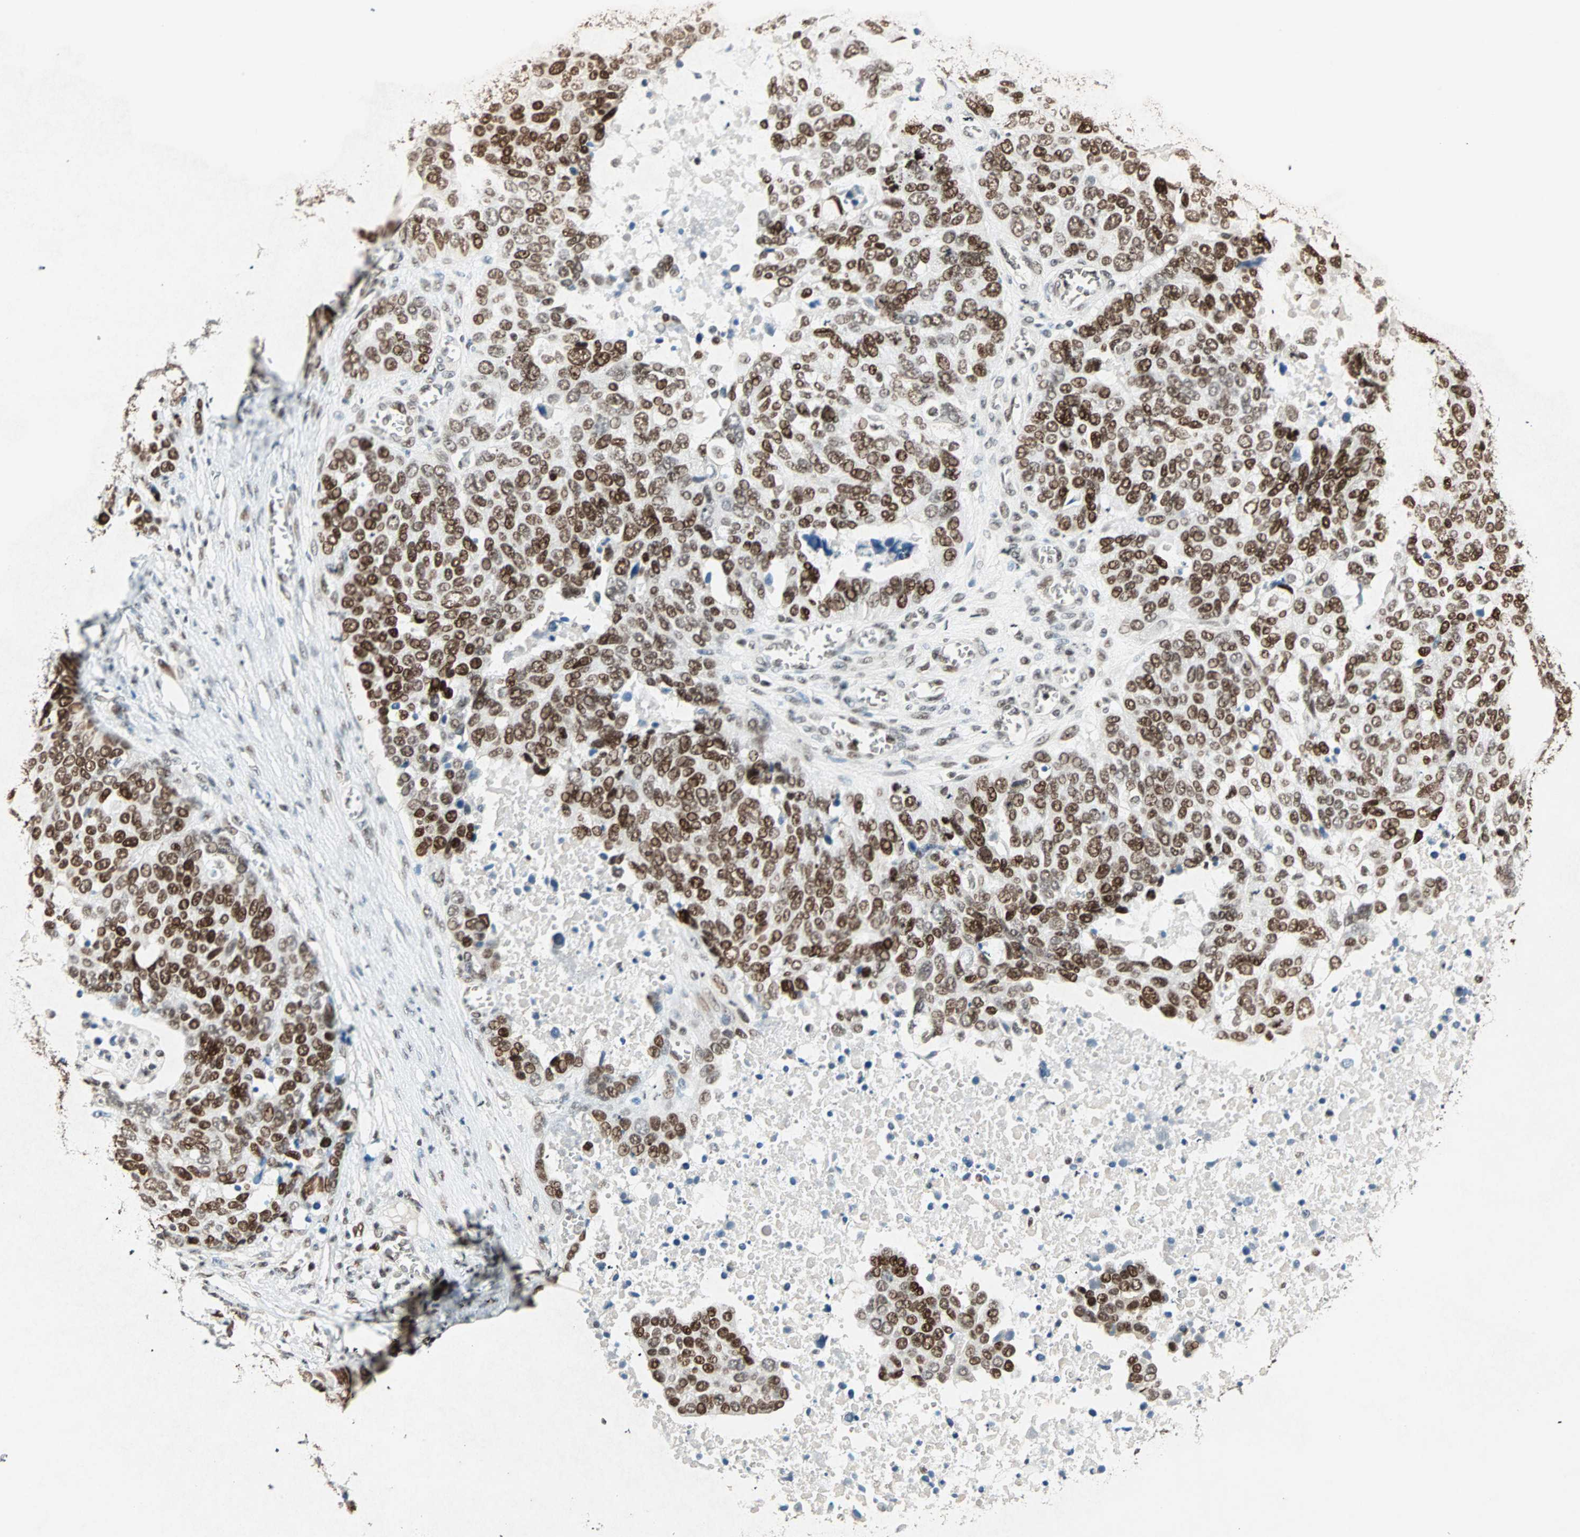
{"staining": {"intensity": "strong", "quantity": ">75%", "location": "nuclear"}, "tissue": "ovarian cancer", "cell_type": "Tumor cells", "image_type": "cancer", "snomed": [{"axis": "morphology", "description": "Cystadenocarcinoma, serous, NOS"}, {"axis": "topography", "description": "Ovary"}], "caption": "The photomicrograph shows a brown stain indicating the presence of a protein in the nuclear of tumor cells in ovarian cancer. The staining was performed using DAB (3,3'-diaminobenzidine), with brown indicating positive protein expression. Nuclei are stained blue with hematoxylin.", "gene": "MDC1", "patient": {"sex": "female", "age": 44}}